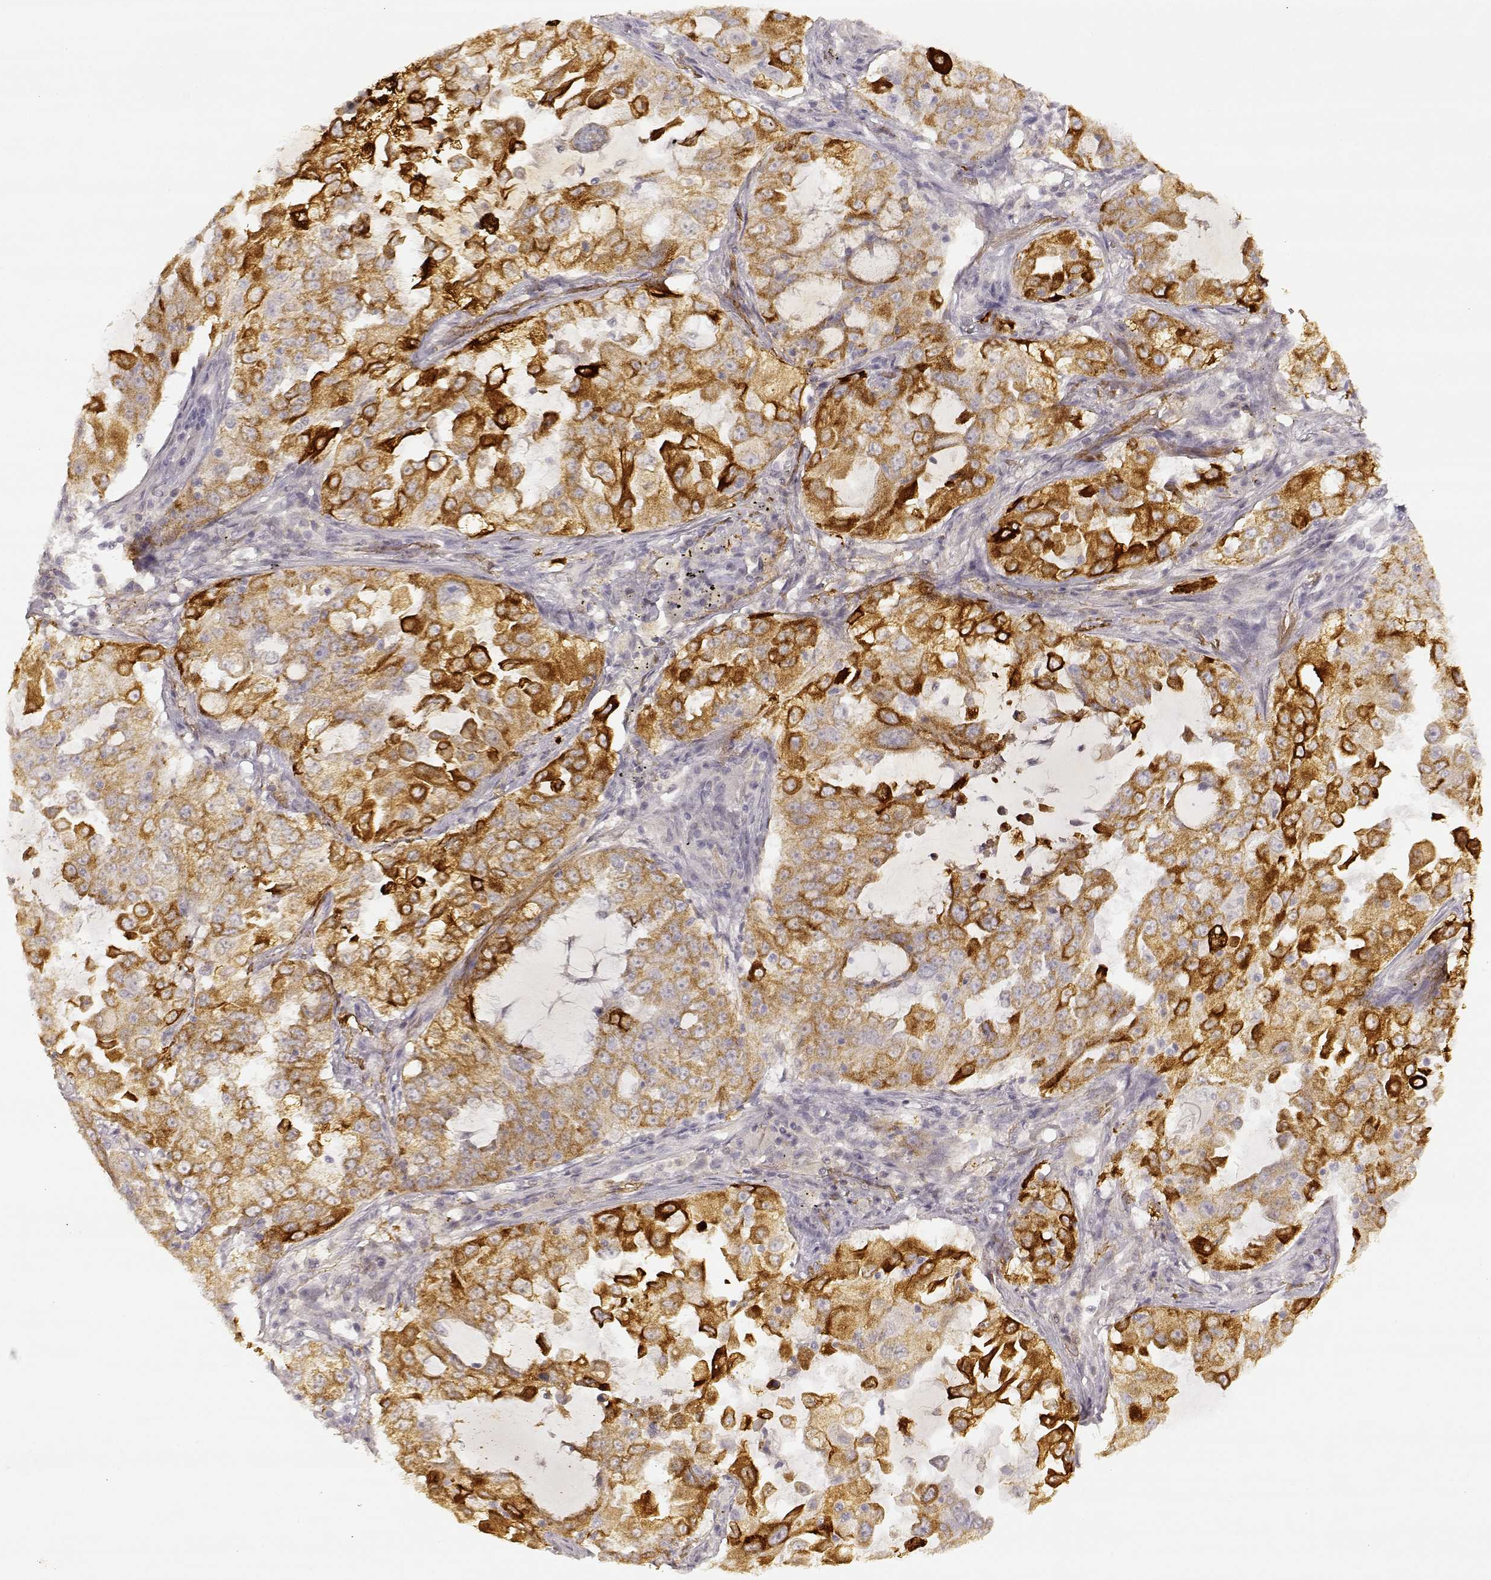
{"staining": {"intensity": "strong", "quantity": ">75%", "location": "cytoplasmic/membranous"}, "tissue": "lung cancer", "cell_type": "Tumor cells", "image_type": "cancer", "snomed": [{"axis": "morphology", "description": "Adenocarcinoma, NOS"}, {"axis": "topography", "description": "Lung"}], "caption": "Immunohistochemistry (DAB (3,3'-diaminobenzidine)) staining of human lung adenocarcinoma reveals strong cytoplasmic/membranous protein expression in approximately >75% of tumor cells.", "gene": "LAMC2", "patient": {"sex": "female", "age": 61}}